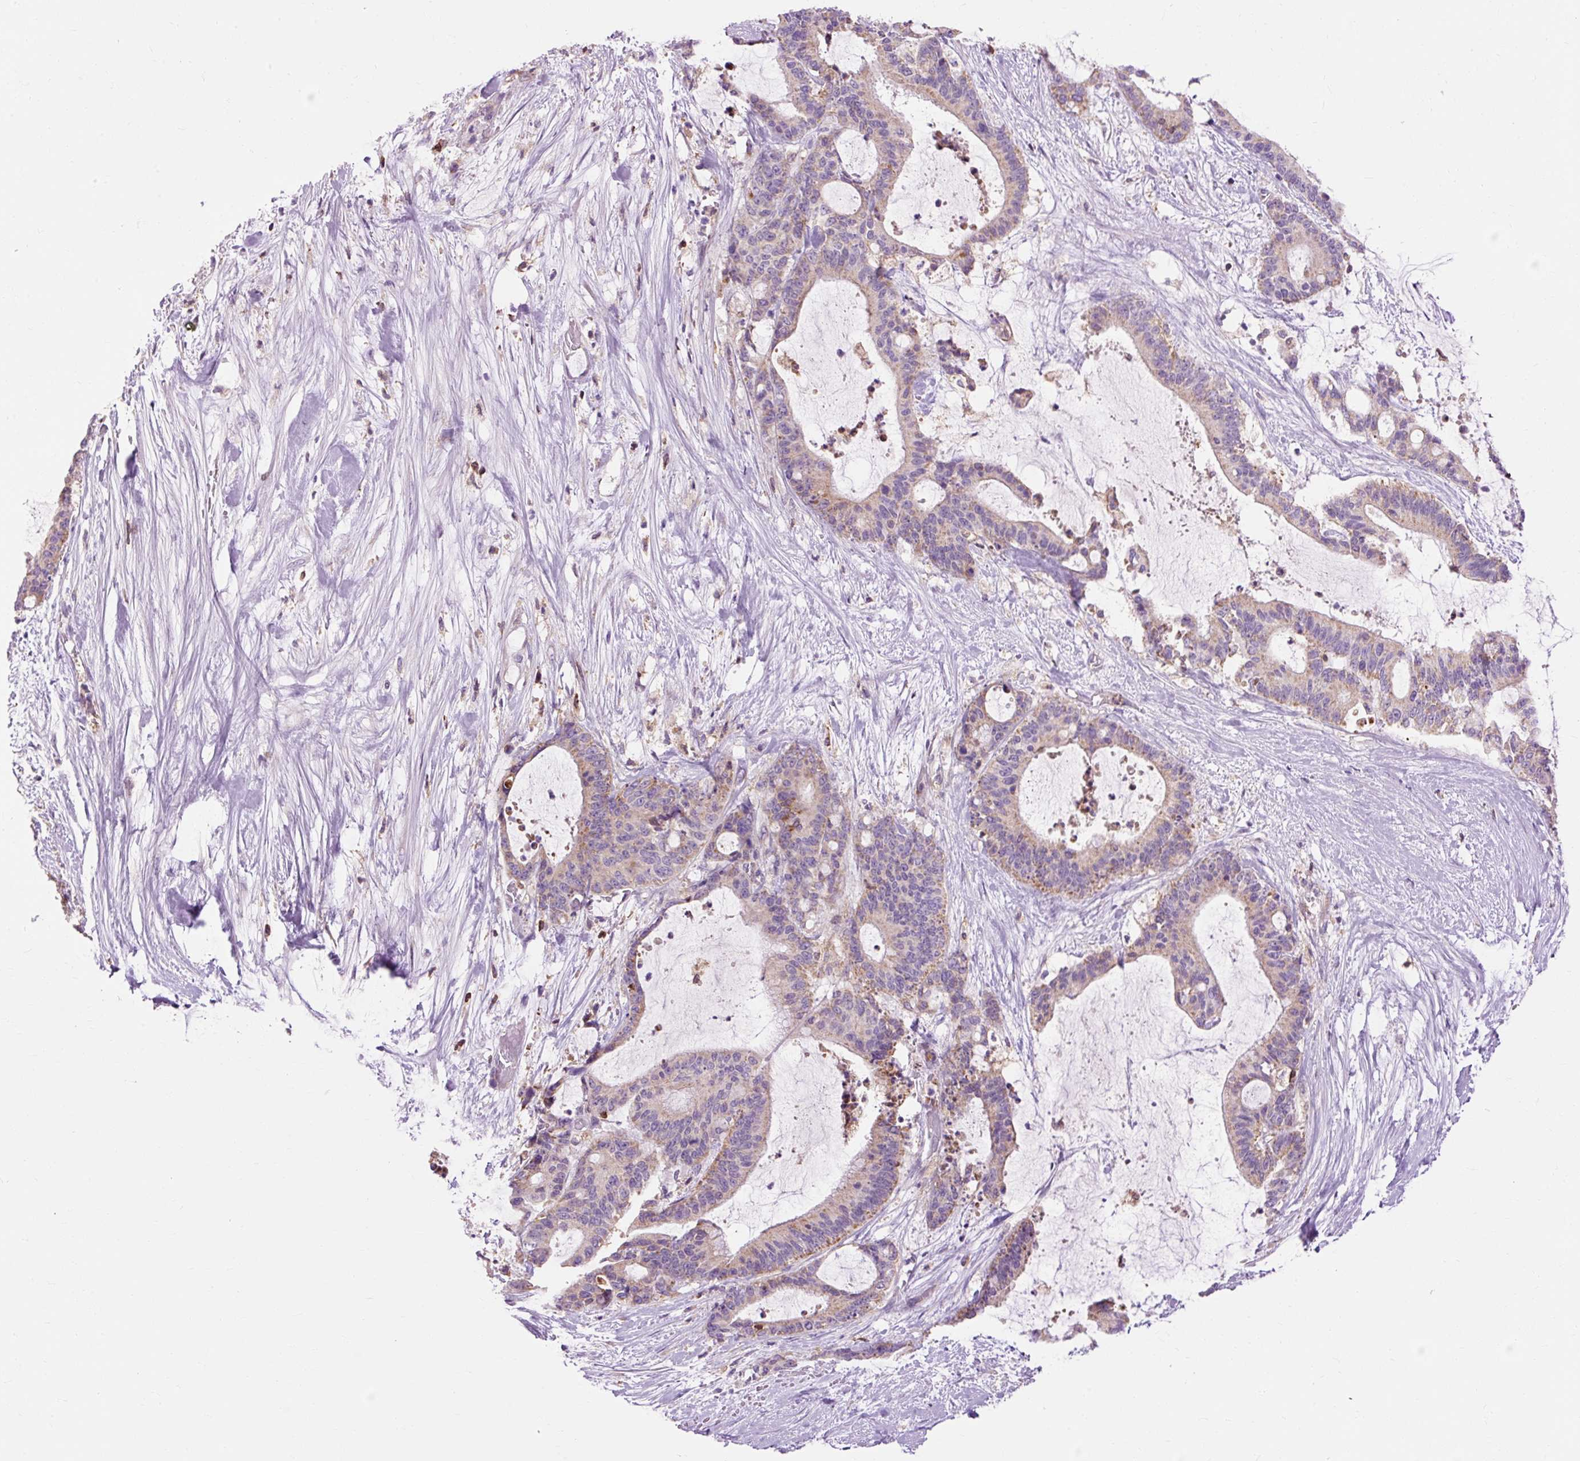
{"staining": {"intensity": "weak", "quantity": "25%-75%", "location": "cytoplasmic/membranous"}, "tissue": "liver cancer", "cell_type": "Tumor cells", "image_type": "cancer", "snomed": [{"axis": "morphology", "description": "Normal tissue, NOS"}, {"axis": "morphology", "description": "Cholangiocarcinoma"}, {"axis": "topography", "description": "Liver"}, {"axis": "topography", "description": "Peripheral nerve tissue"}], "caption": "Human liver cancer (cholangiocarcinoma) stained for a protein (brown) demonstrates weak cytoplasmic/membranous positive staining in approximately 25%-75% of tumor cells.", "gene": "CD83", "patient": {"sex": "female", "age": 73}}